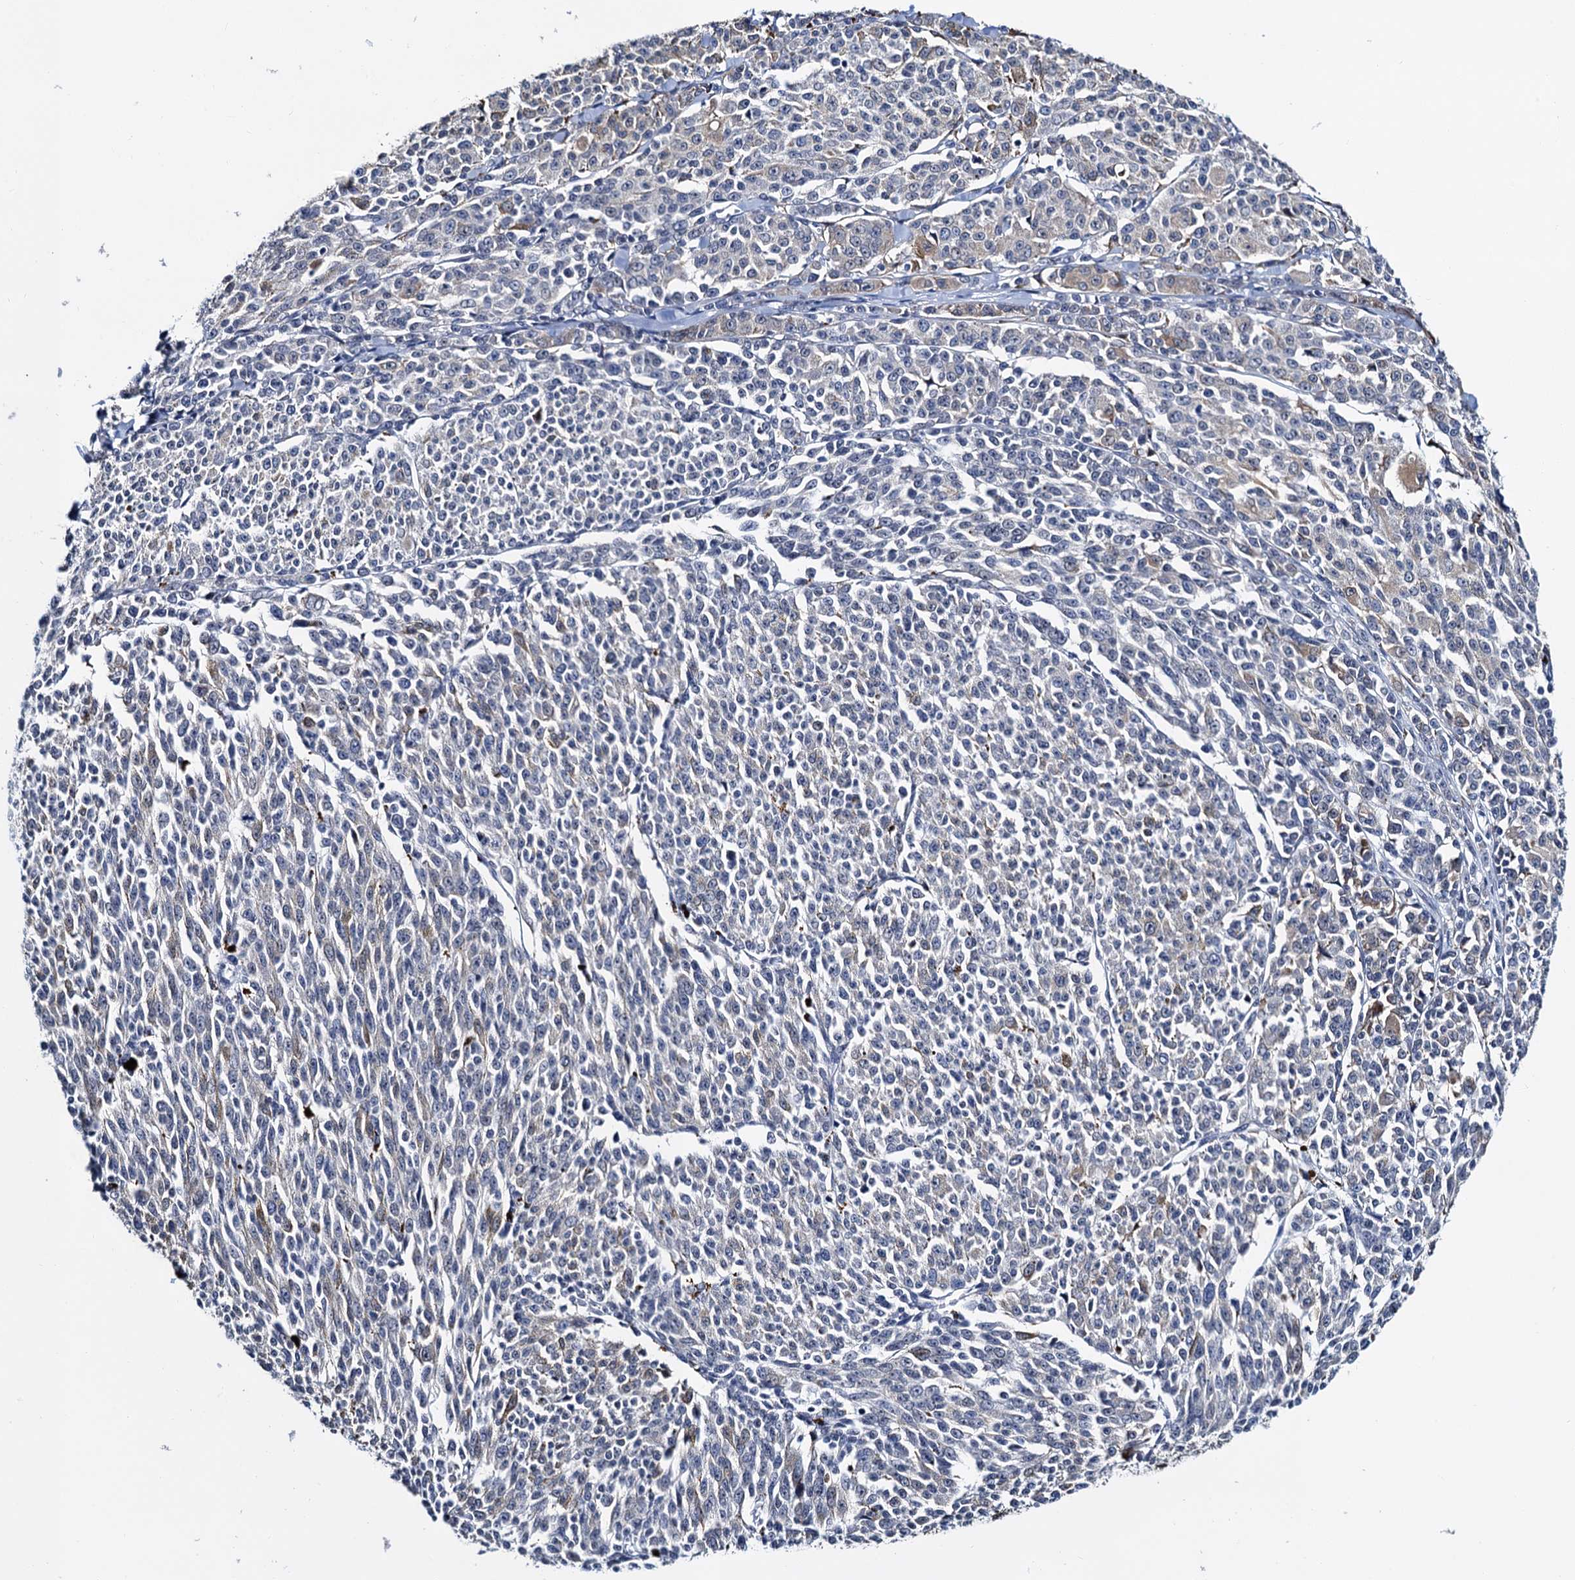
{"staining": {"intensity": "negative", "quantity": "none", "location": "none"}, "tissue": "melanoma", "cell_type": "Tumor cells", "image_type": "cancer", "snomed": [{"axis": "morphology", "description": "Malignant melanoma, NOS"}, {"axis": "topography", "description": "Skin"}], "caption": "This is an immunohistochemistry histopathology image of human malignant melanoma. There is no expression in tumor cells.", "gene": "SLC7A10", "patient": {"sex": "female", "age": 52}}